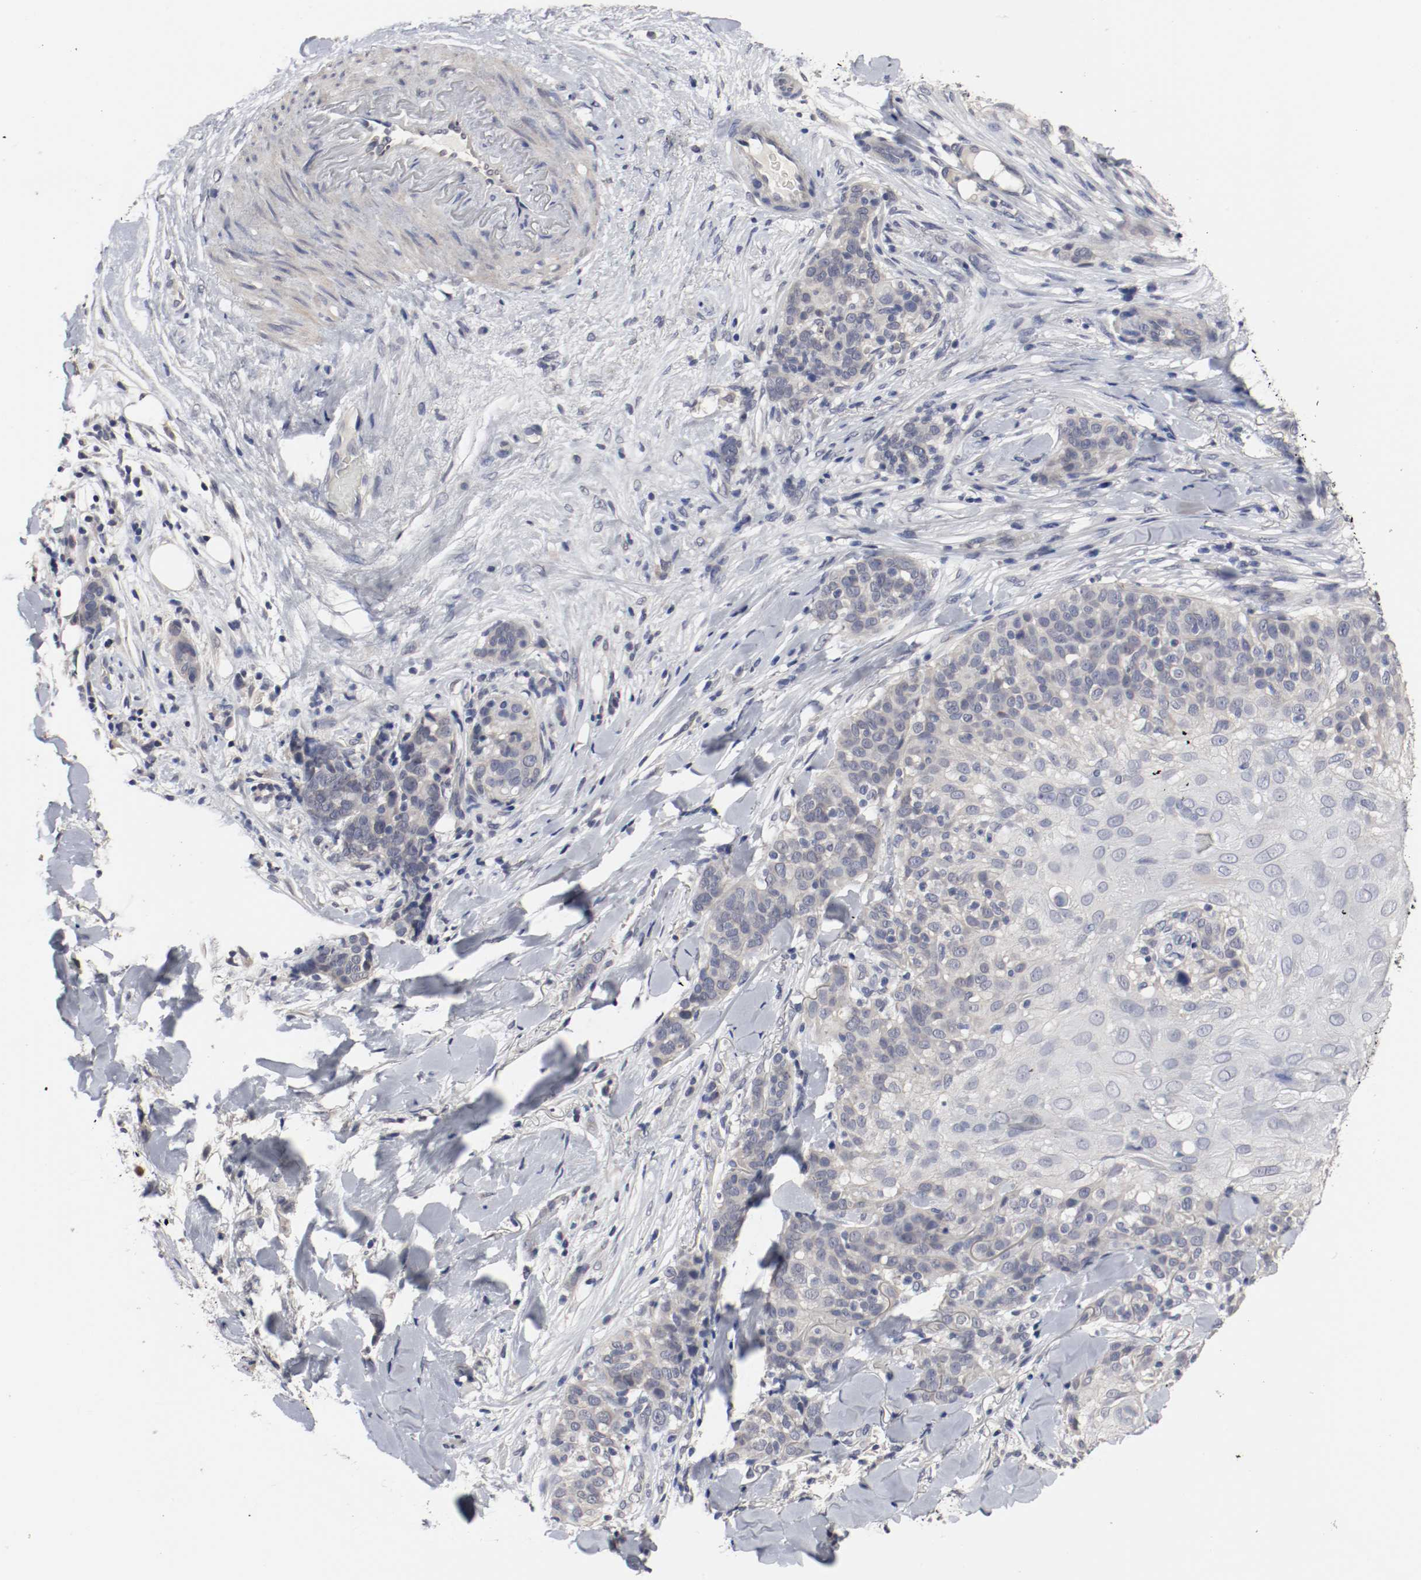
{"staining": {"intensity": "negative", "quantity": "none", "location": "none"}, "tissue": "skin cancer", "cell_type": "Tumor cells", "image_type": "cancer", "snomed": [{"axis": "morphology", "description": "Normal tissue, NOS"}, {"axis": "morphology", "description": "Squamous cell carcinoma, NOS"}, {"axis": "topography", "description": "Skin"}], "caption": "This photomicrograph is of skin squamous cell carcinoma stained with immunohistochemistry to label a protein in brown with the nuclei are counter-stained blue. There is no expression in tumor cells. Nuclei are stained in blue.", "gene": "CEBPE", "patient": {"sex": "female", "age": 83}}